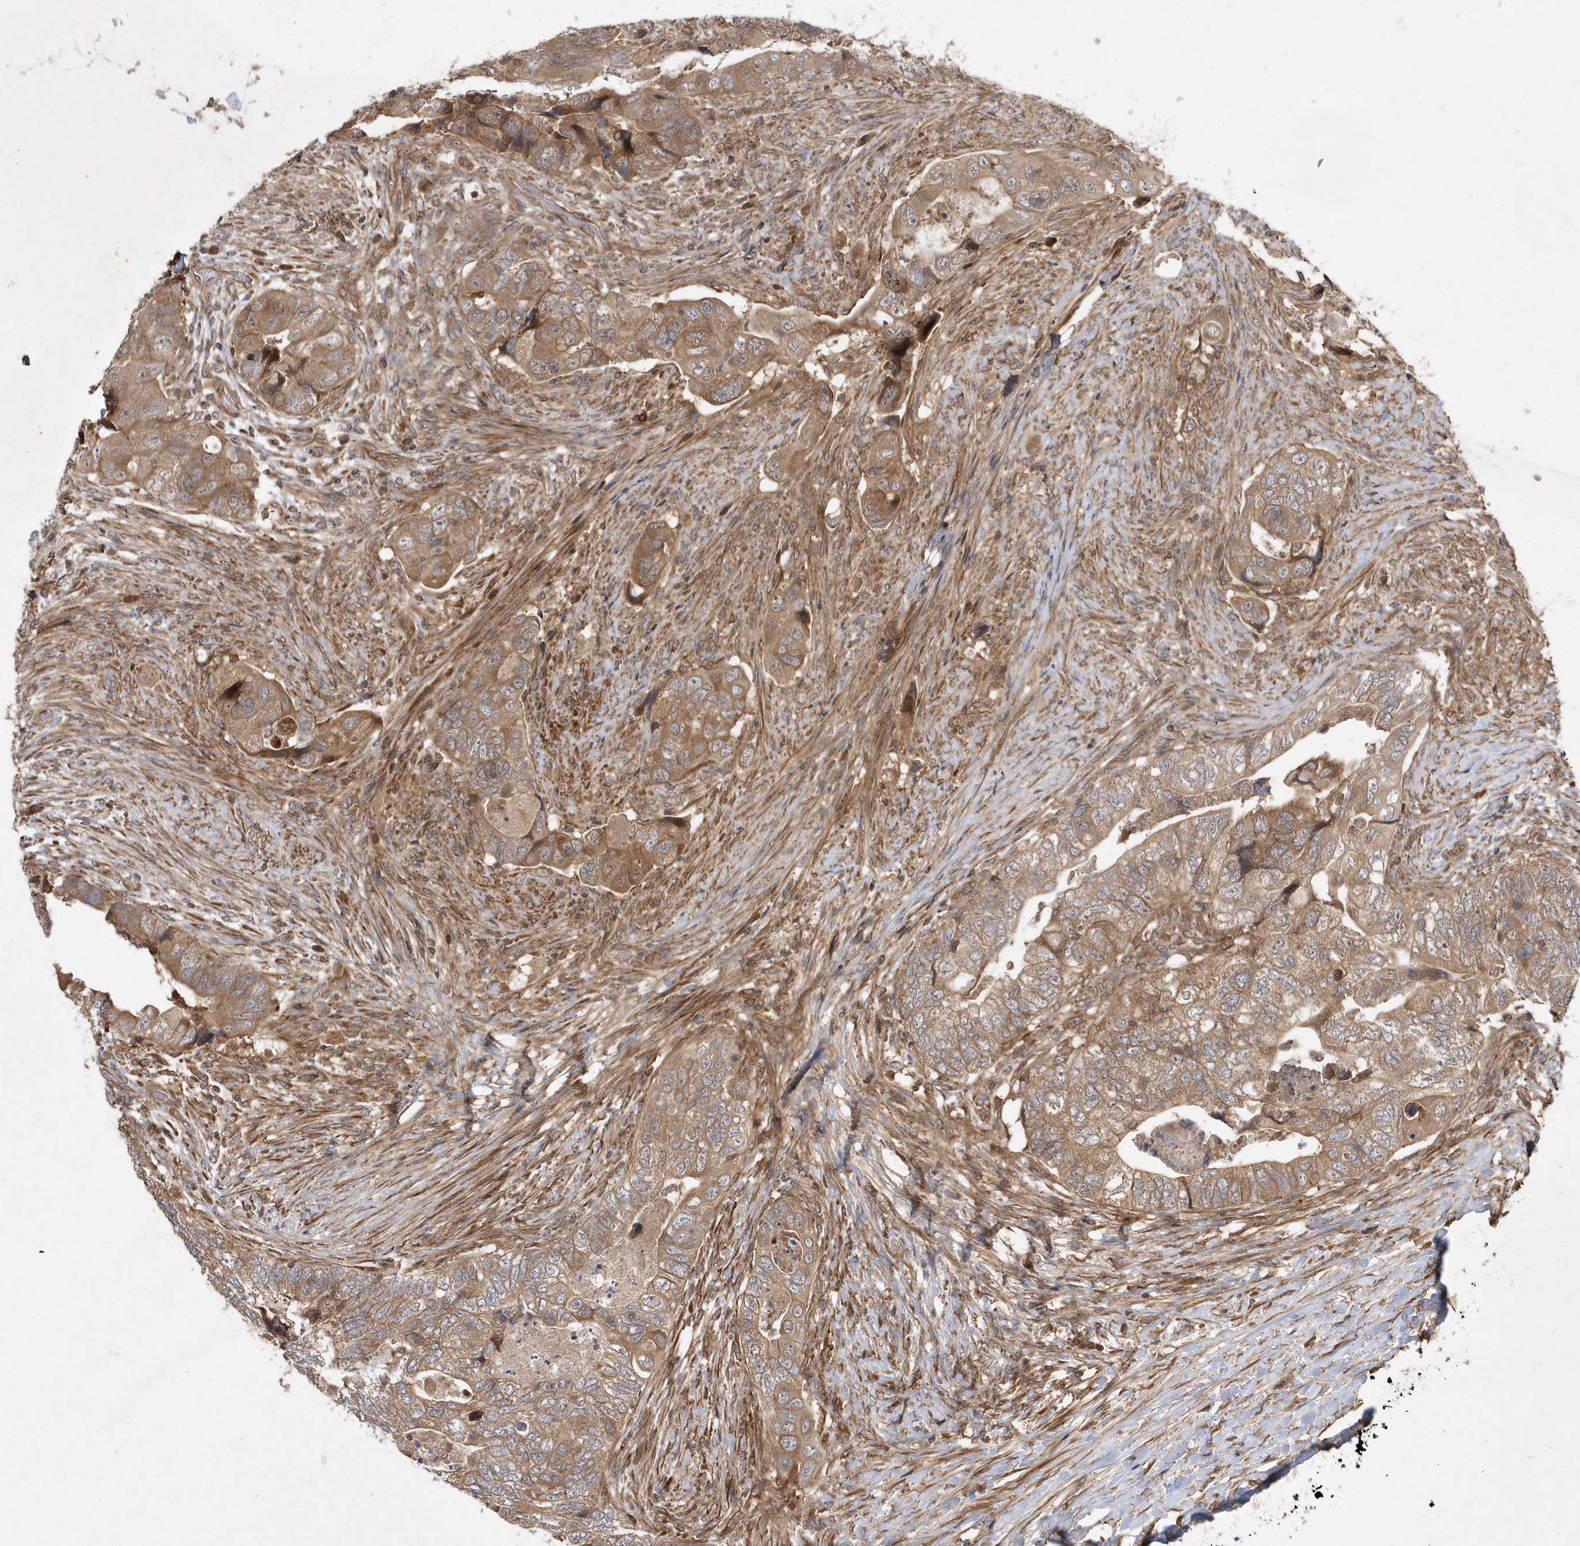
{"staining": {"intensity": "moderate", "quantity": ">75%", "location": "cytoplasmic/membranous"}, "tissue": "colorectal cancer", "cell_type": "Tumor cells", "image_type": "cancer", "snomed": [{"axis": "morphology", "description": "Adenocarcinoma, NOS"}, {"axis": "topography", "description": "Rectum"}], "caption": "Approximately >75% of tumor cells in human colorectal cancer (adenocarcinoma) exhibit moderate cytoplasmic/membranous protein staining as visualized by brown immunohistochemical staining.", "gene": "GFM2", "patient": {"sex": "male", "age": 63}}